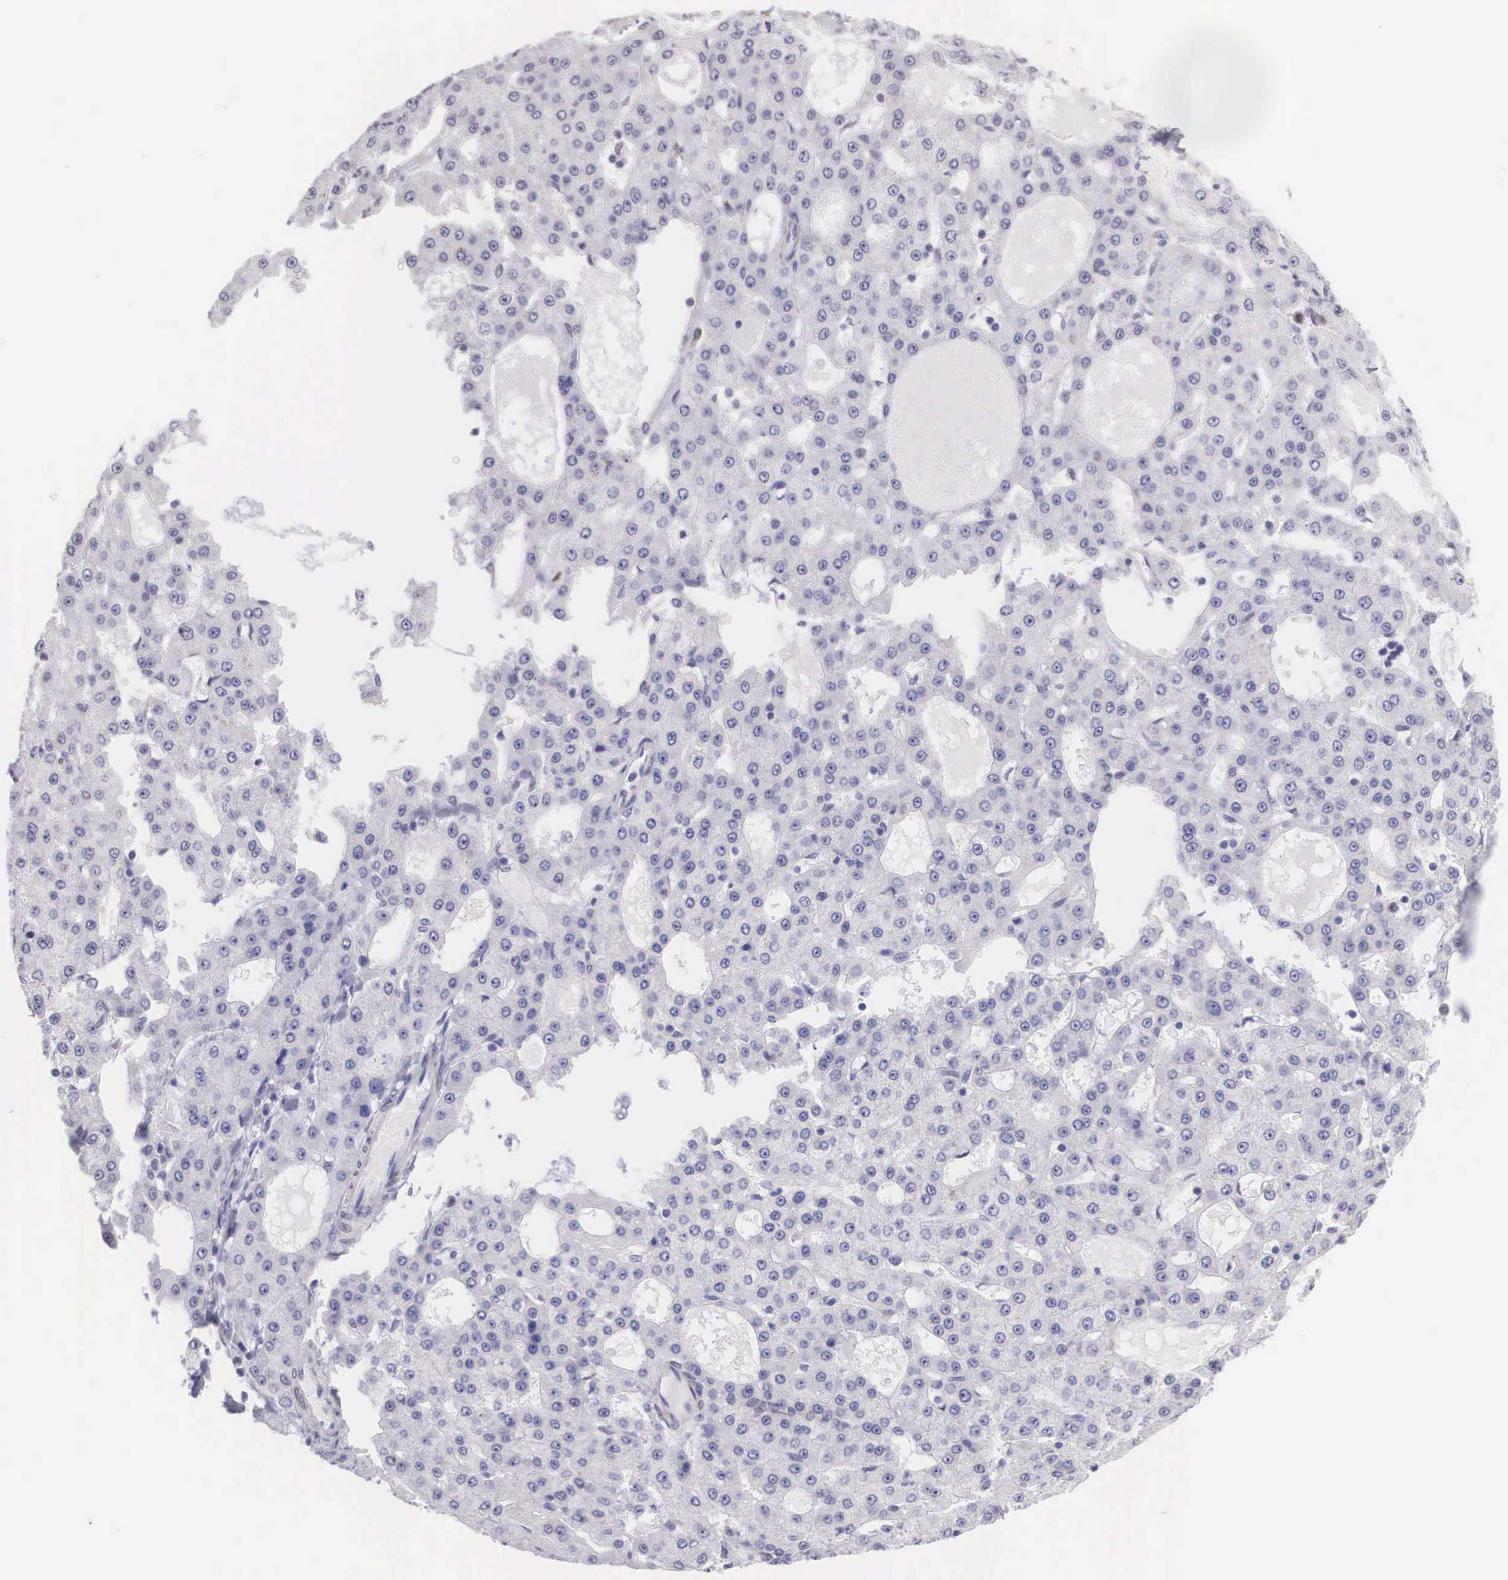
{"staining": {"intensity": "negative", "quantity": "none", "location": "none"}, "tissue": "liver cancer", "cell_type": "Tumor cells", "image_type": "cancer", "snomed": [{"axis": "morphology", "description": "Carcinoma, Hepatocellular, NOS"}, {"axis": "topography", "description": "Liver"}], "caption": "Immunohistochemical staining of liver cancer demonstrates no significant positivity in tumor cells.", "gene": "ETV6", "patient": {"sex": "male", "age": 47}}